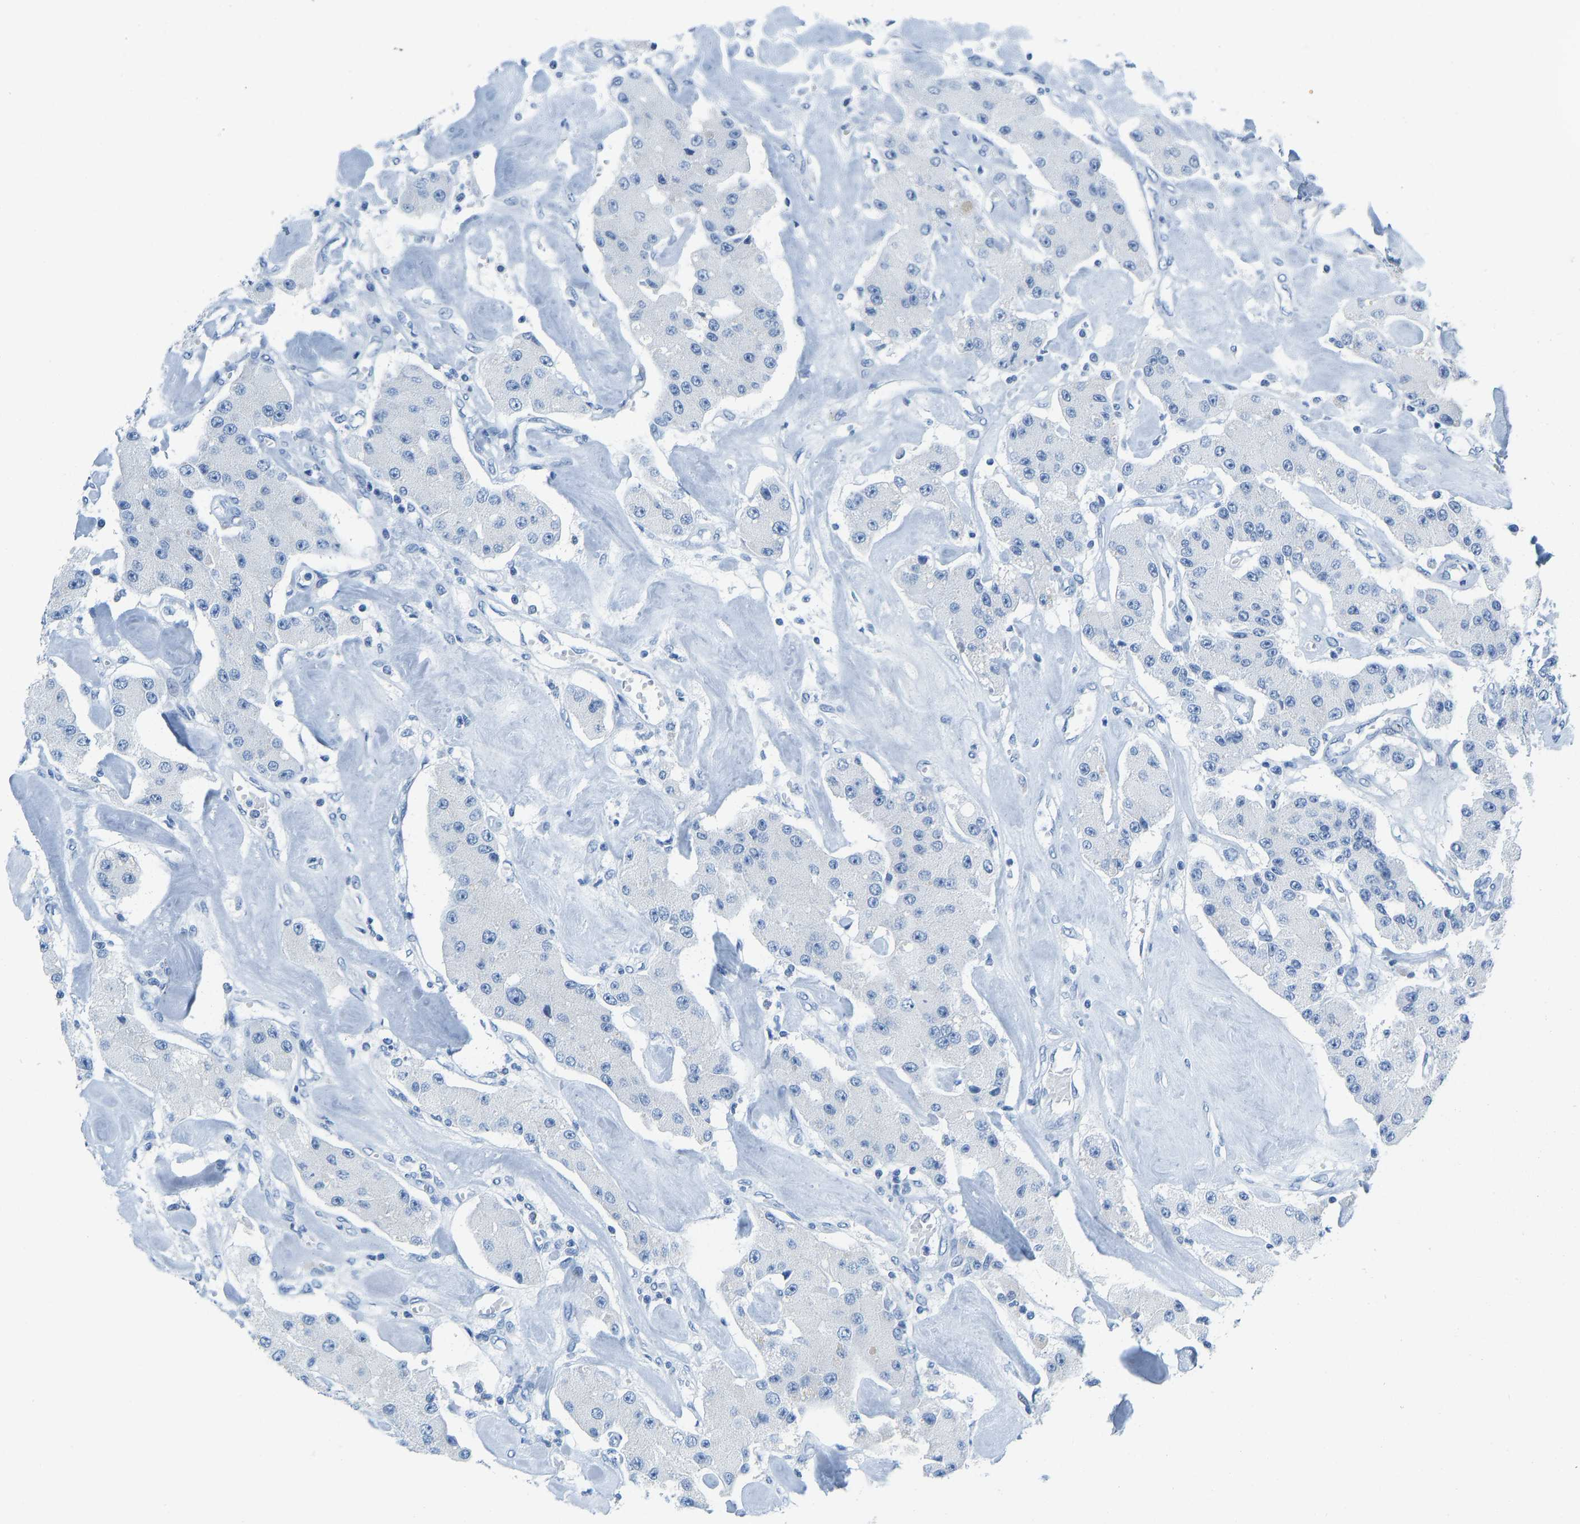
{"staining": {"intensity": "negative", "quantity": "none", "location": "none"}, "tissue": "carcinoid", "cell_type": "Tumor cells", "image_type": "cancer", "snomed": [{"axis": "morphology", "description": "Carcinoid, malignant, NOS"}, {"axis": "topography", "description": "Pancreas"}], "caption": "Carcinoid stained for a protein using immunohistochemistry (IHC) shows no positivity tumor cells.", "gene": "SERPINB3", "patient": {"sex": "male", "age": 41}}